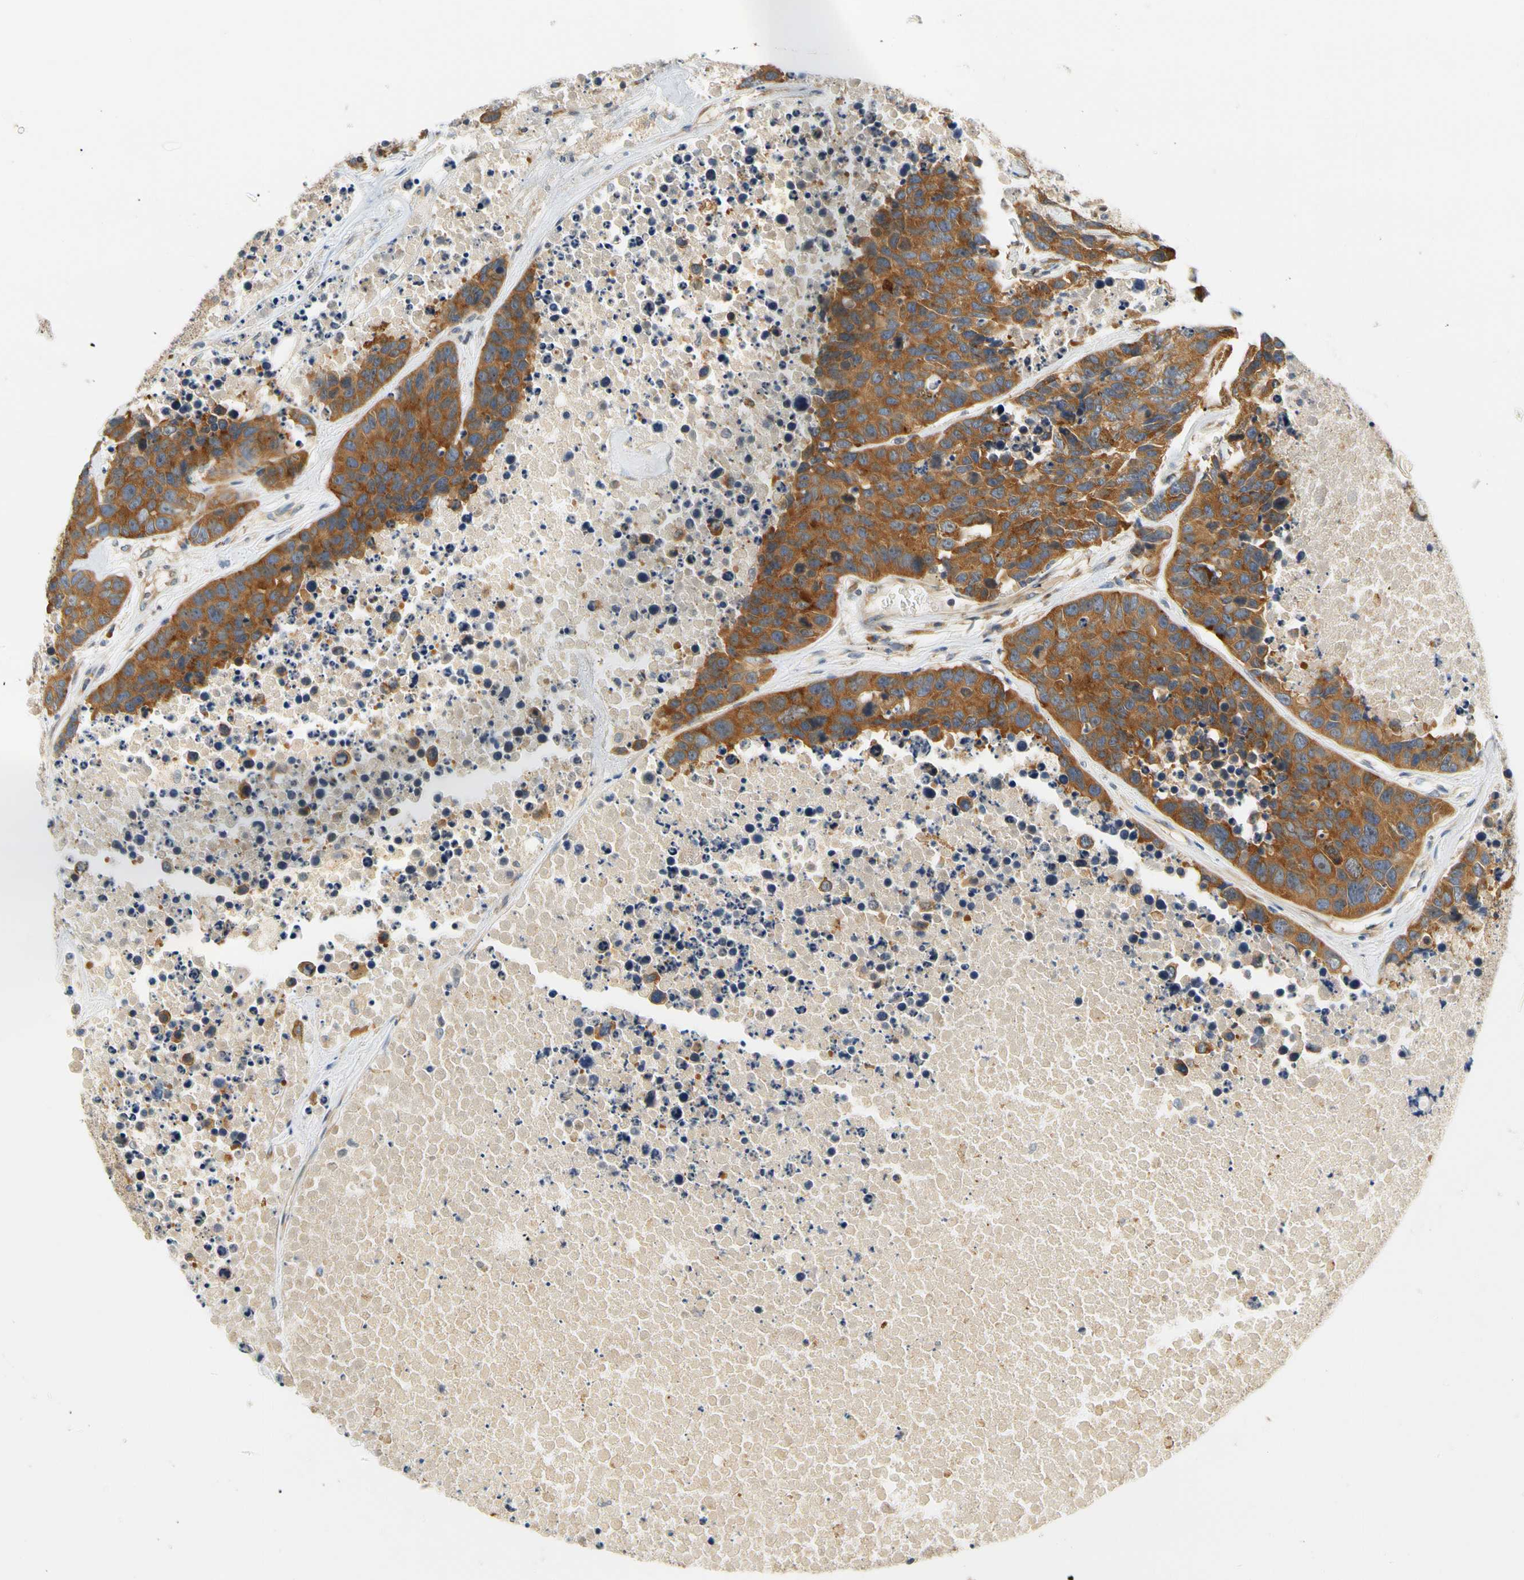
{"staining": {"intensity": "strong", "quantity": ">75%", "location": "cytoplasmic/membranous"}, "tissue": "carcinoid", "cell_type": "Tumor cells", "image_type": "cancer", "snomed": [{"axis": "morphology", "description": "Carcinoid, malignant, NOS"}, {"axis": "topography", "description": "Lung"}], "caption": "High-magnification brightfield microscopy of carcinoid (malignant) stained with DAB (brown) and counterstained with hematoxylin (blue). tumor cells exhibit strong cytoplasmic/membranous expression is present in about>75% of cells. (Stains: DAB (3,3'-diaminobenzidine) in brown, nuclei in blue, Microscopy: brightfield microscopy at high magnification).", "gene": "LRRC47", "patient": {"sex": "male", "age": 60}}